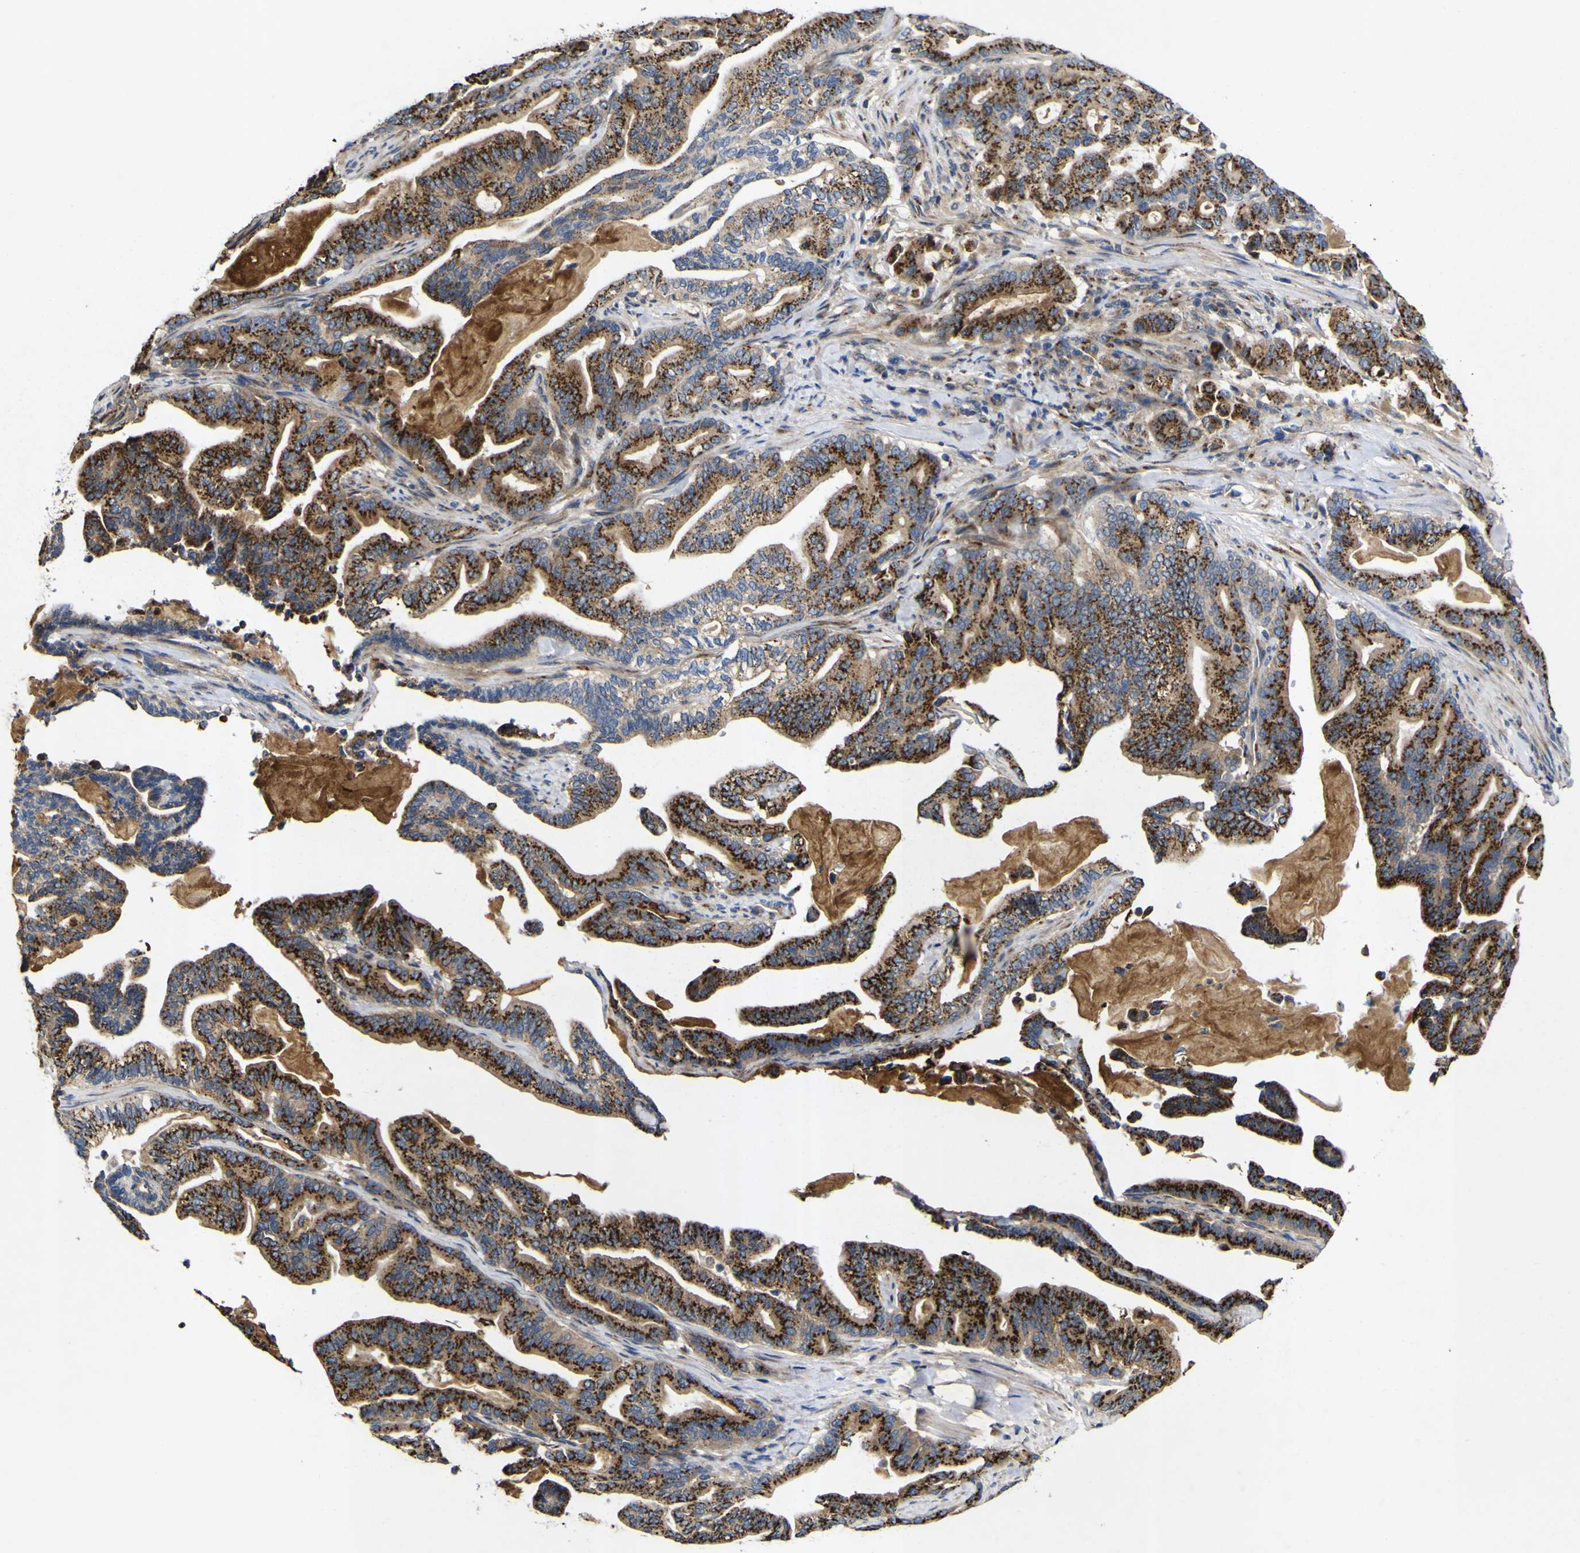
{"staining": {"intensity": "strong", "quantity": ">75%", "location": "cytoplasmic/membranous"}, "tissue": "pancreatic cancer", "cell_type": "Tumor cells", "image_type": "cancer", "snomed": [{"axis": "morphology", "description": "Adenocarcinoma, NOS"}, {"axis": "topography", "description": "Pancreas"}], "caption": "Pancreatic adenocarcinoma stained with a brown dye displays strong cytoplasmic/membranous positive expression in about >75% of tumor cells.", "gene": "COA1", "patient": {"sex": "male", "age": 63}}